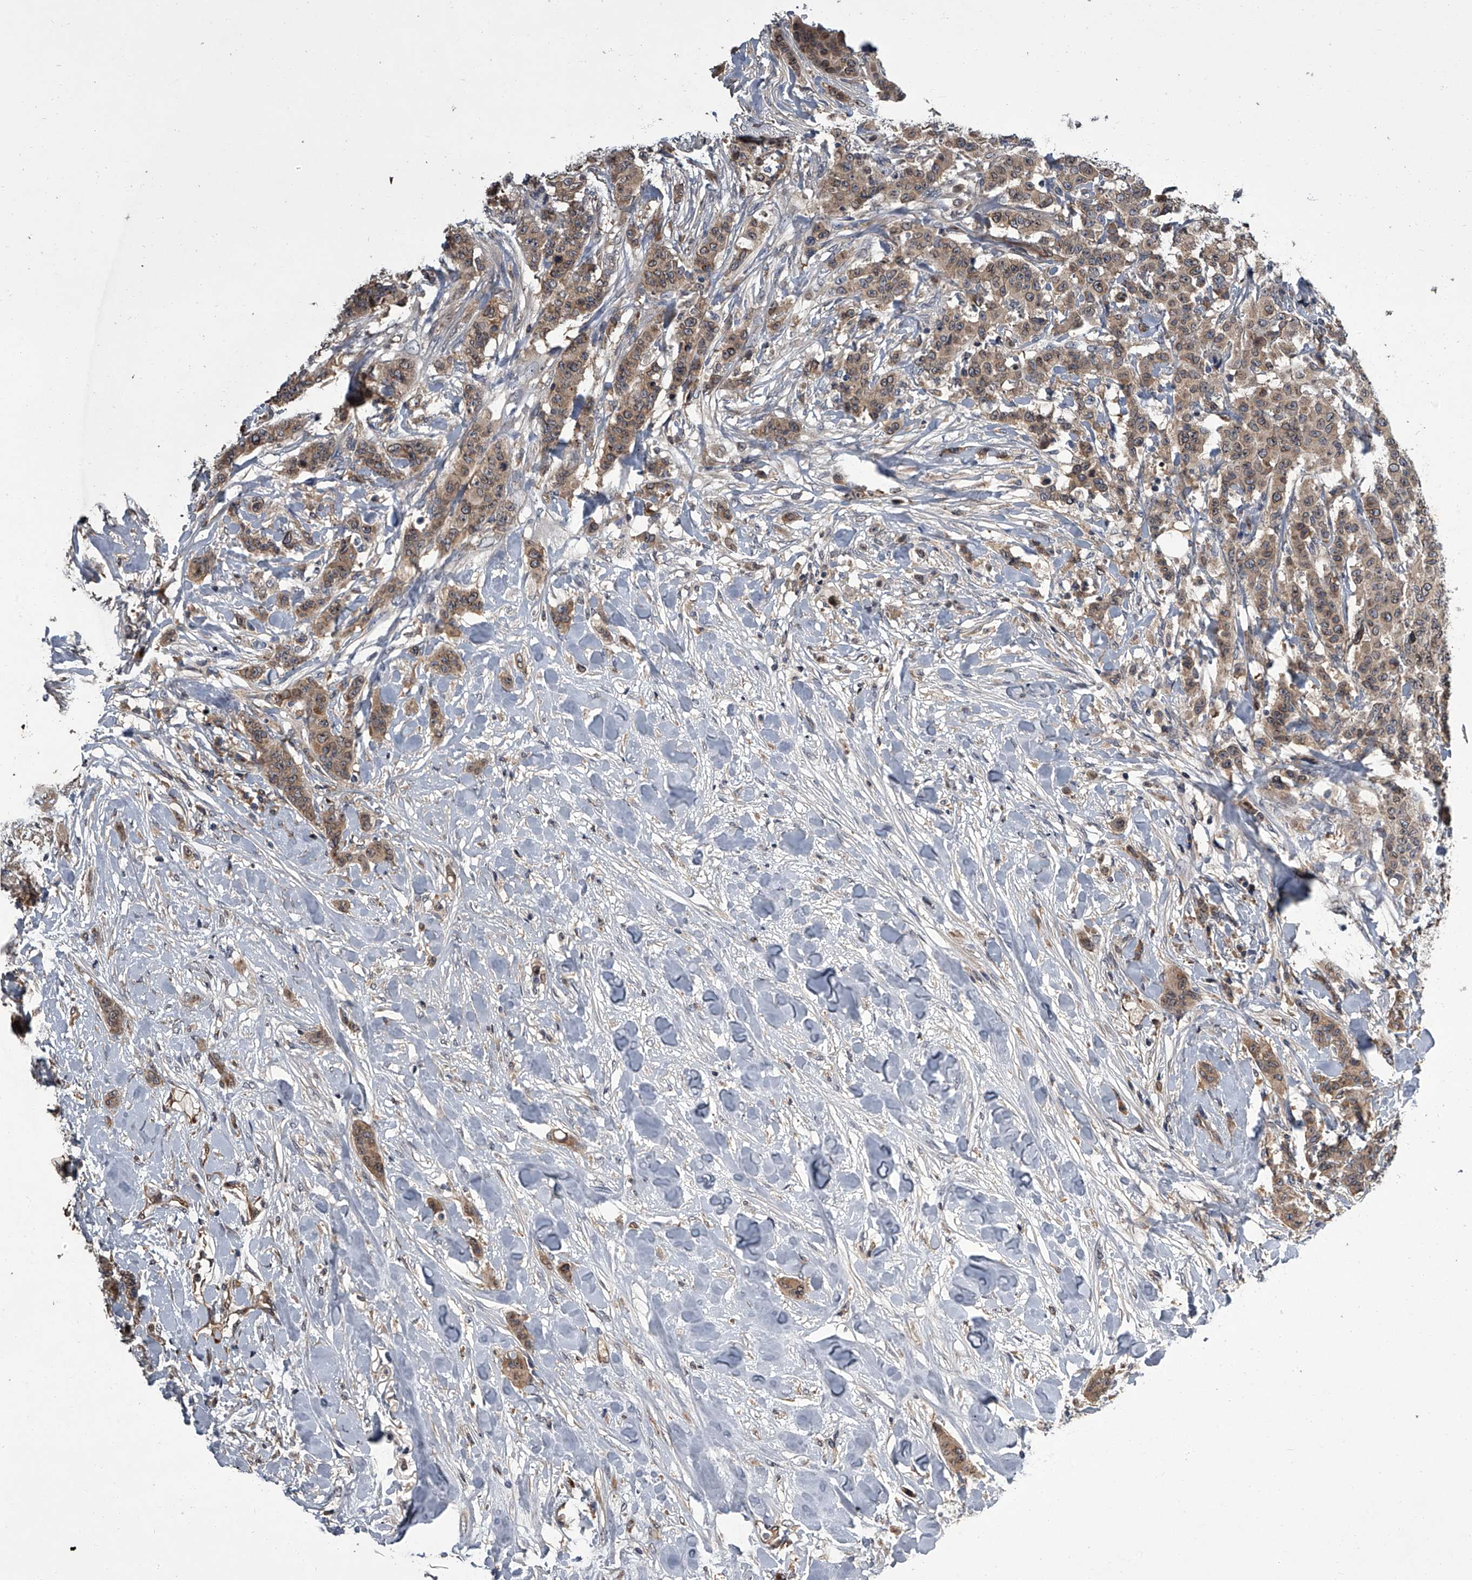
{"staining": {"intensity": "weak", "quantity": ">75%", "location": "cytoplasmic/membranous"}, "tissue": "breast cancer", "cell_type": "Tumor cells", "image_type": "cancer", "snomed": [{"axis": "morphology", "description": "Duct carcinoma"}, {"axis": "topography", "description": "Breast"}], "caption": "High-magnification brightfield microscopy of breast cancer stained with DAB (3,3'-diaminobenzidine) (brown) and counterstained with hematoxylin (blue). tumor cells exhibit weak cytoplasmic/membranous positivity is identified in approximately>75% of cells. (DAB = brown stain, brightfield microscopy at high magnification).", "gene": "LRRC8C", "patient": {"sex": "female", "age": 40}}